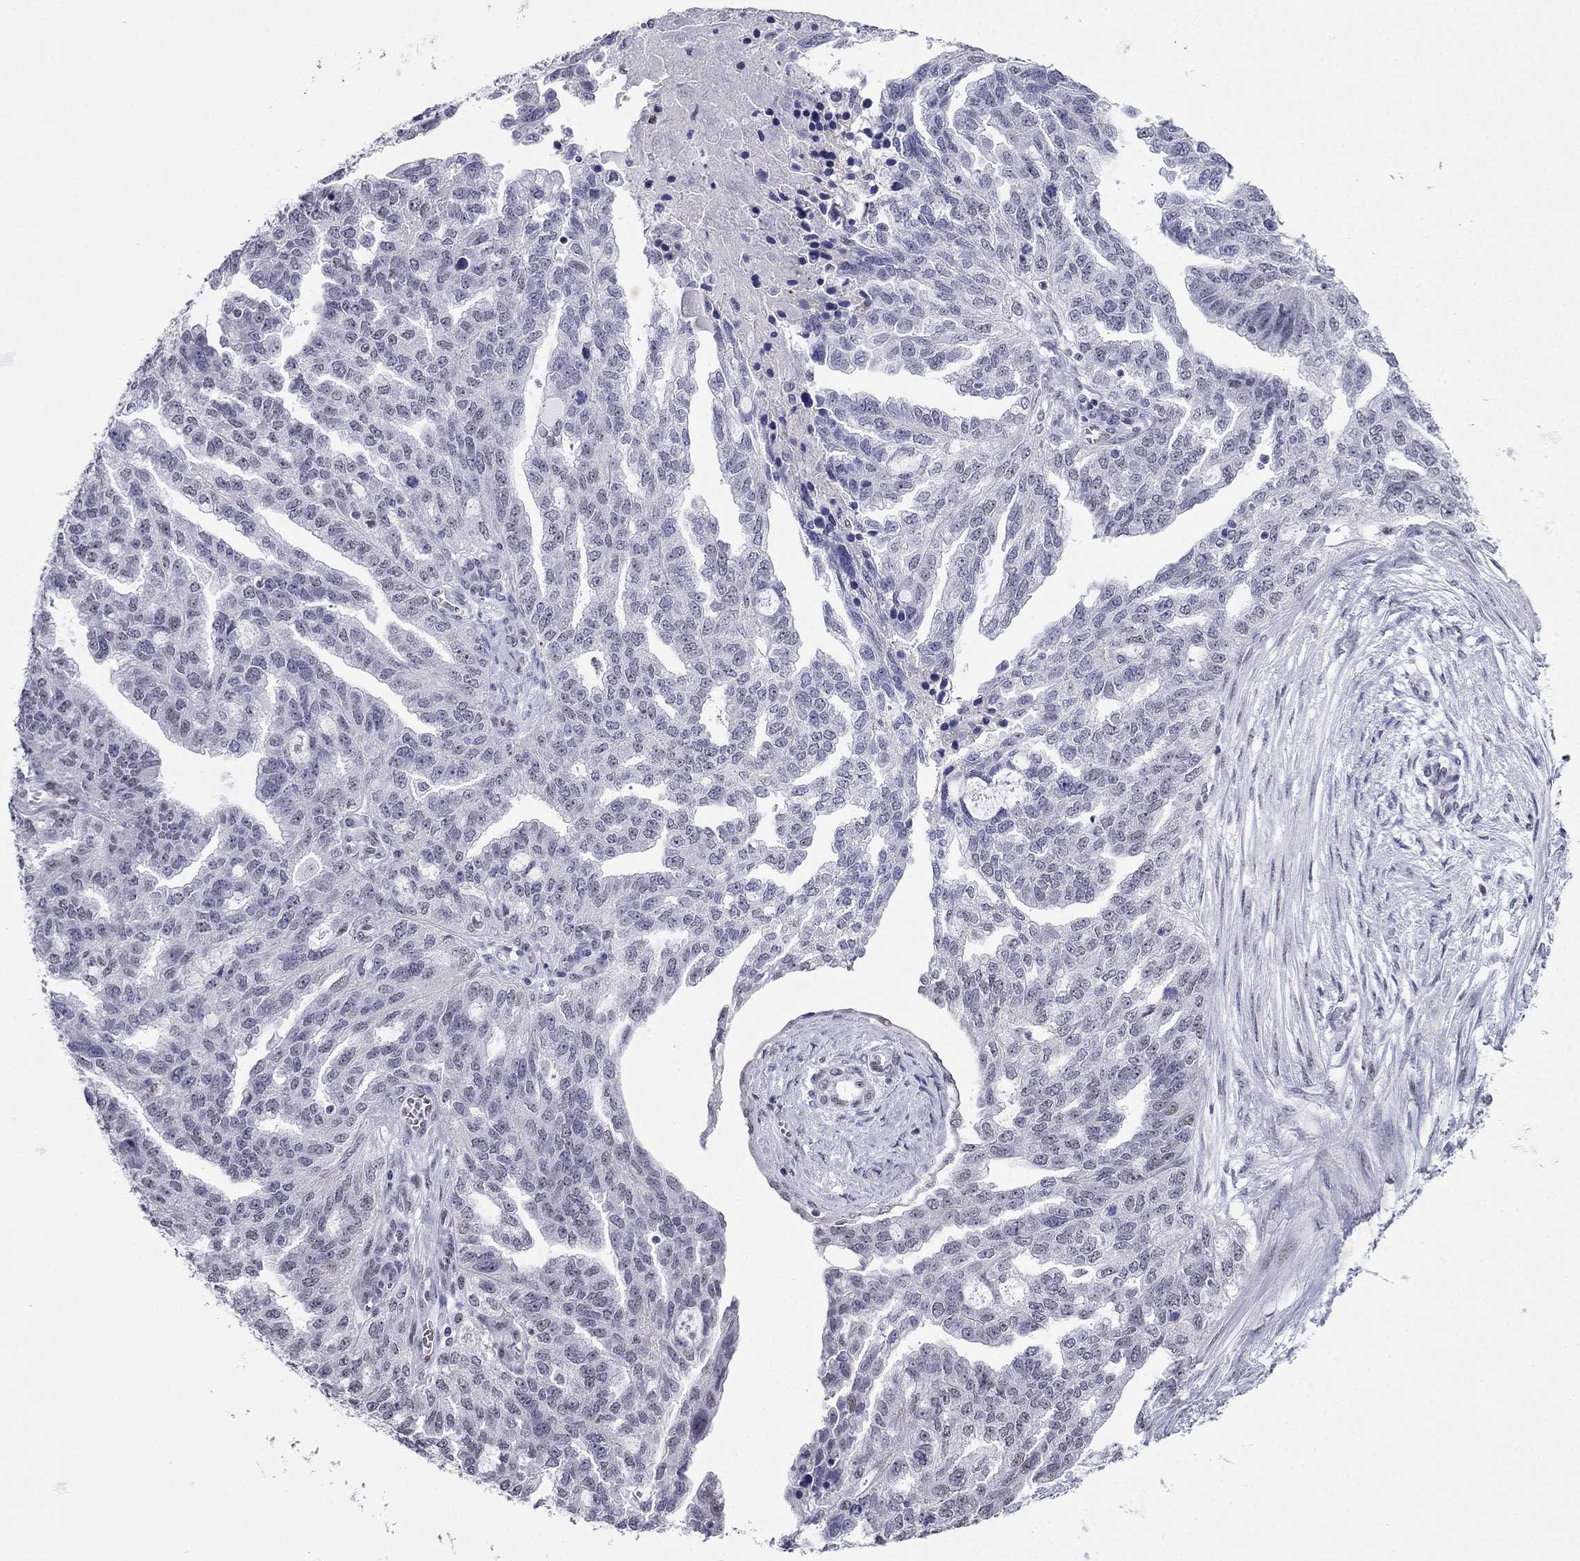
{"staining": {"intensity": "negative", "quantity": "none", "location": "none"}, "tissue": "ovarian cancer", "cell_type": "Tumor cells", "image_type": "cancer", "snomed": [{"axis": "morphology", "description": "Cystadenocarcinoma, serous, NOS"}, {"axis": "topography", "description": "Ovary"}], "caption": "Immunohistochemistry (IHC) of human serous cystadenocarcinoma (ovarian) displays no expression in tumor cells.", "gene": "PPM1G", "patient": {"sex": "female", "age": 51}}